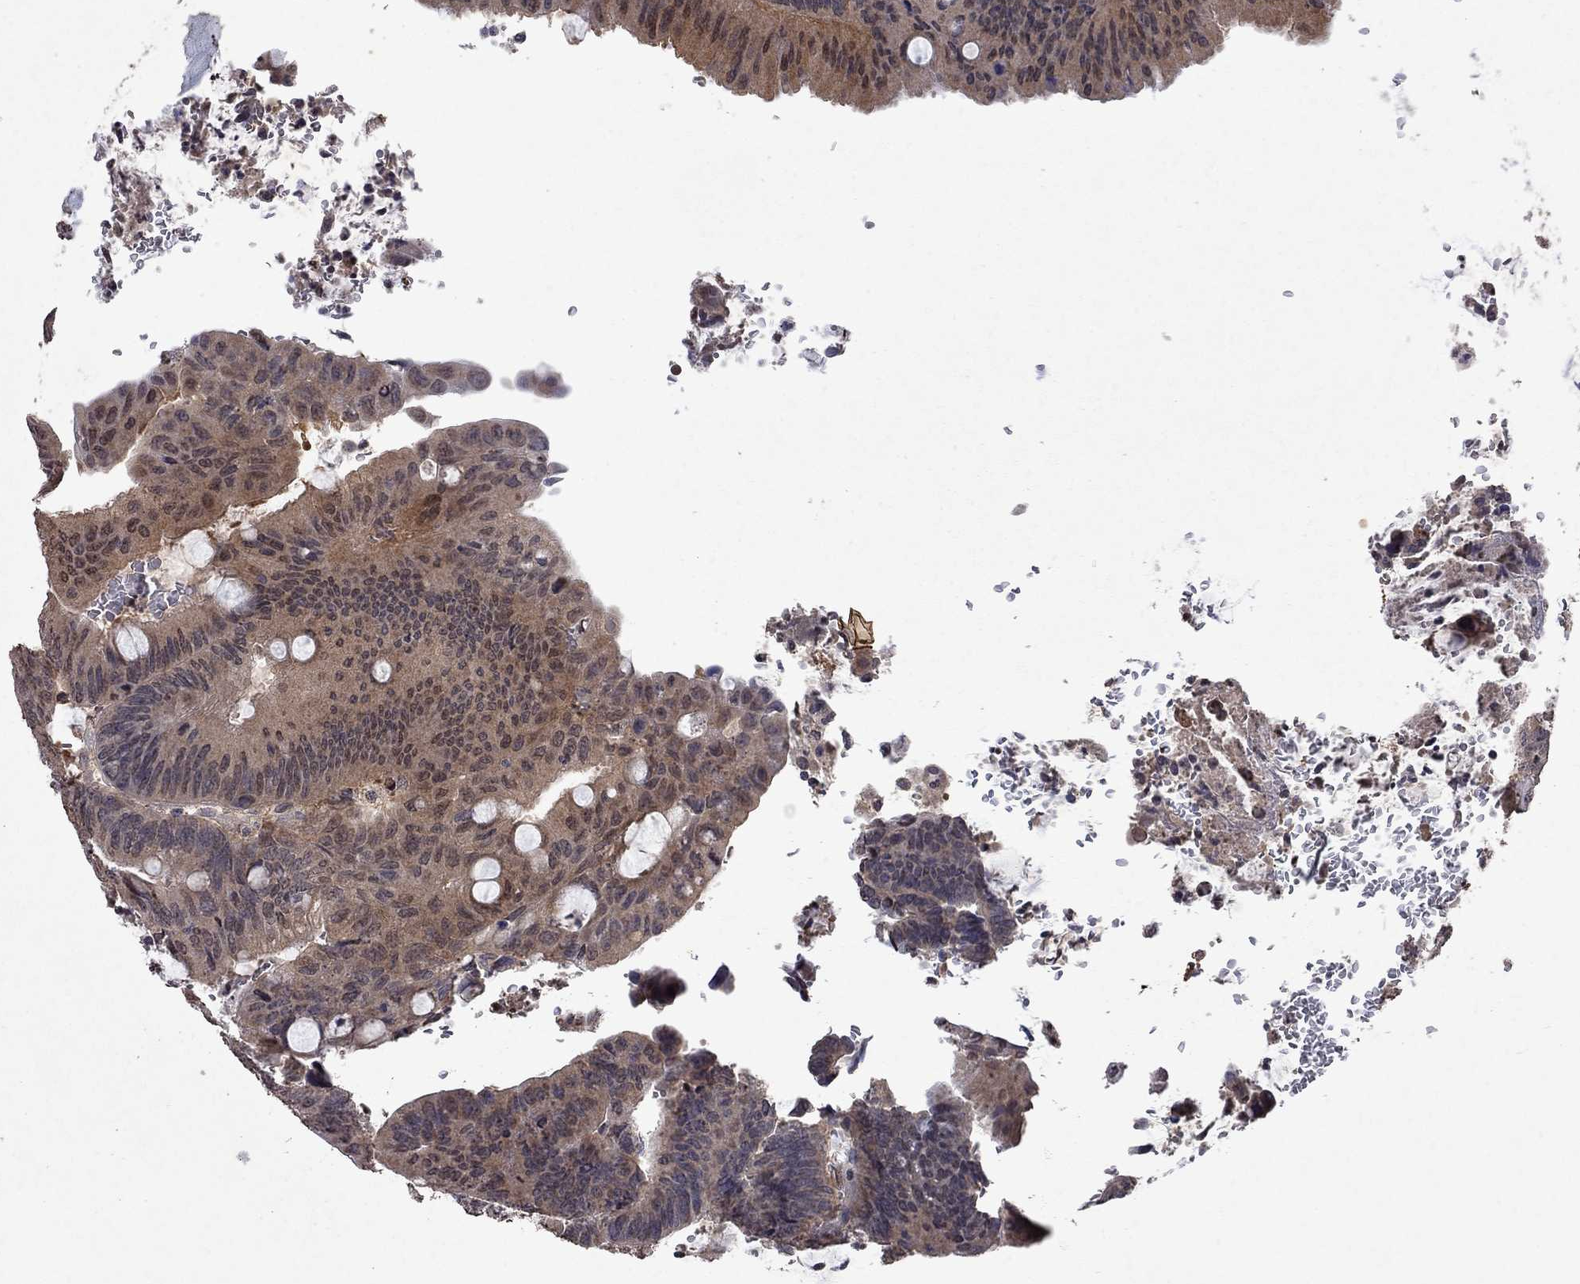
{"staining": {"intensity": "moderate", "quantity": "<25%", "location": "cytoplasmic/membranous"}, "tissue": "colorectal cancer", "cell_type": "Tumor cells", "image_type": "cancer", "snomed": [{"axis": "morphology", "description": "Normal tissue, NOS"}, {"axis": "morphology", "description": "Adenocarcinoma, NOS"}, {"axis": "topography", "description": "Rectum"}], "caption": "This photomicrograph displays IHC staining of adenocarcinoma (colorectal), with low moderate cytoplasmic/membranous expression in about <25% of tumor cells.", "gene": "TTC38", "patient": {"sex": "male", "age": 92}}